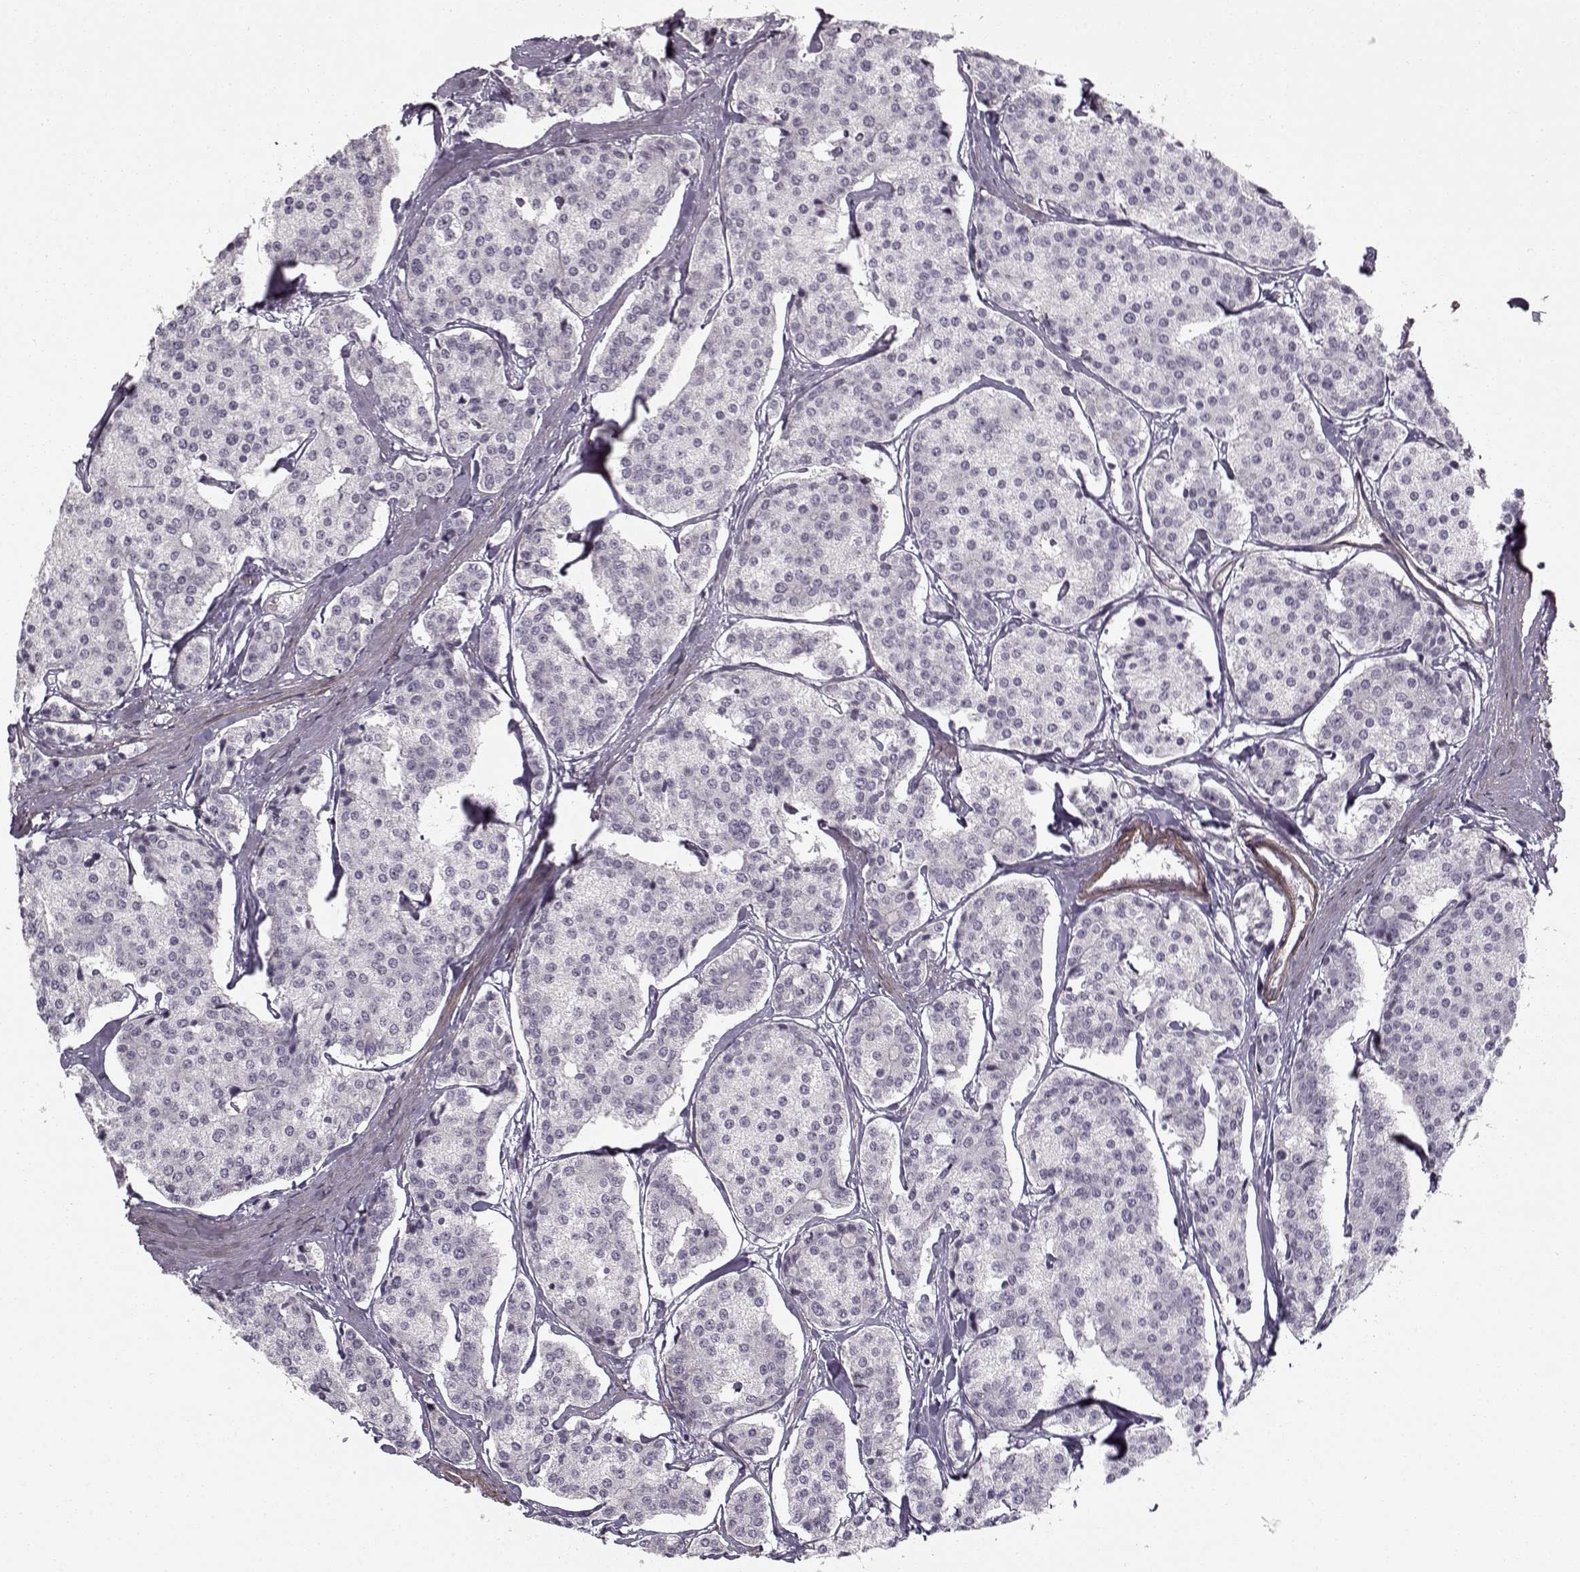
{"staining": {"intensity": "negative", "quantity": "none", "location": "none"}, "tissue": "carcinoid", "cell_type": "Tumor cells", "image_type": "cancer", "snomed": [{"axis": "morphology", "description": "Carcinoid, malignant, NOS"}, {"axis": "topography", "description": "Small intestine"}], "caption": "Immunohistochemistry (IHC) of human carcinoid (malignant) shows no positivity in tumor cells.", "gene": "LAMB2", "patient": {"sex": "female", "age": 65}}